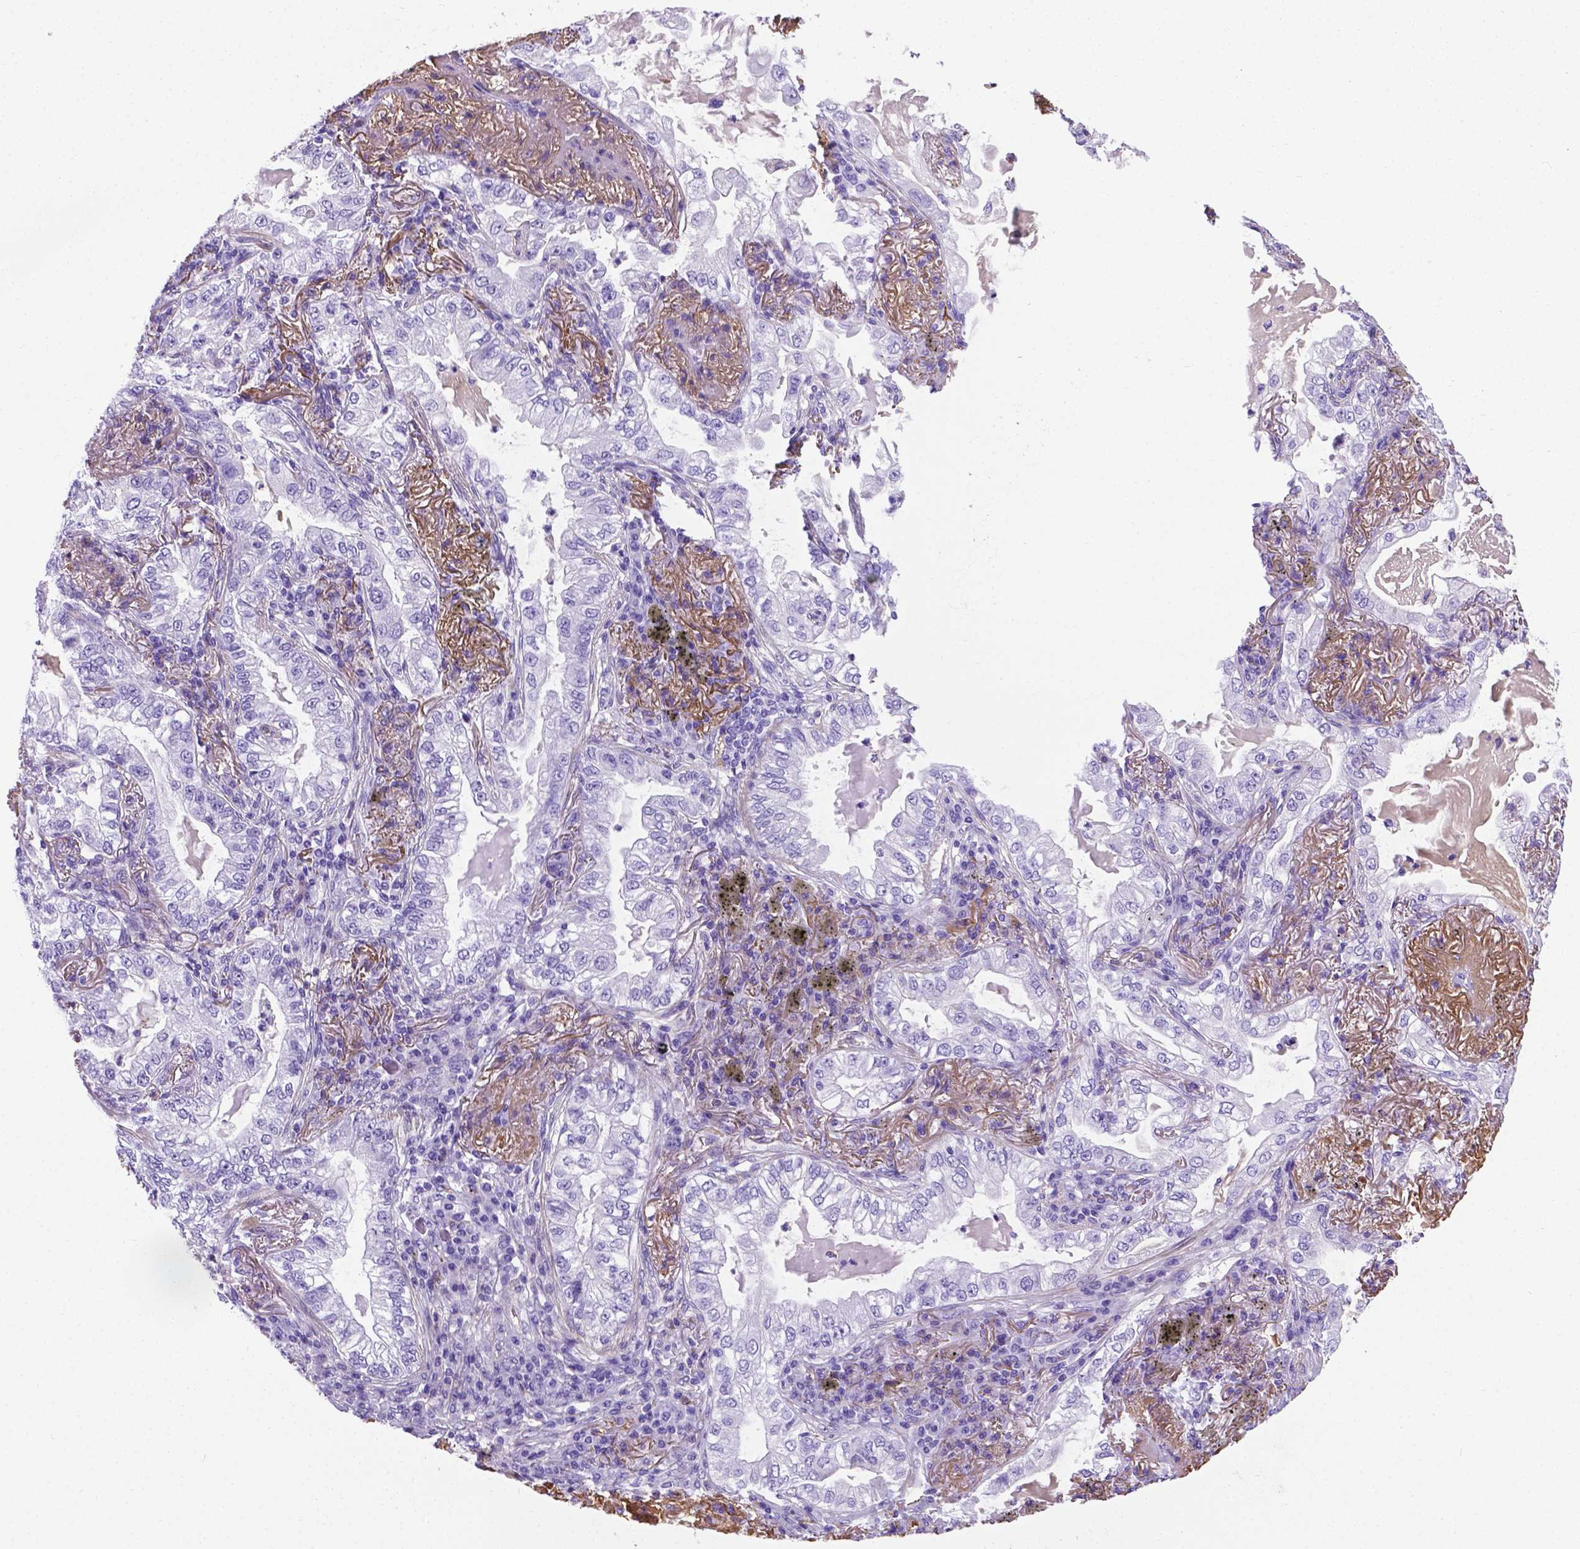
{"staining": {"intensity": "negative", "quantity": "none", "location": "none"}, "tissue": "lung cancer", "cell_type": "Tumor cells", "image_type": "cancer", "snomed": [{"axis": "morphology", "description": "Adenocarcinoma, NOS"}, {"axis": "topography", "description": "Lung"}], "caption": "Immunohistochemical staining of adenocarcinoma (lung) shows no significant expression in tumor cells.", "gene": "APOE", "patient": {"sex": "female", "age": 73}}